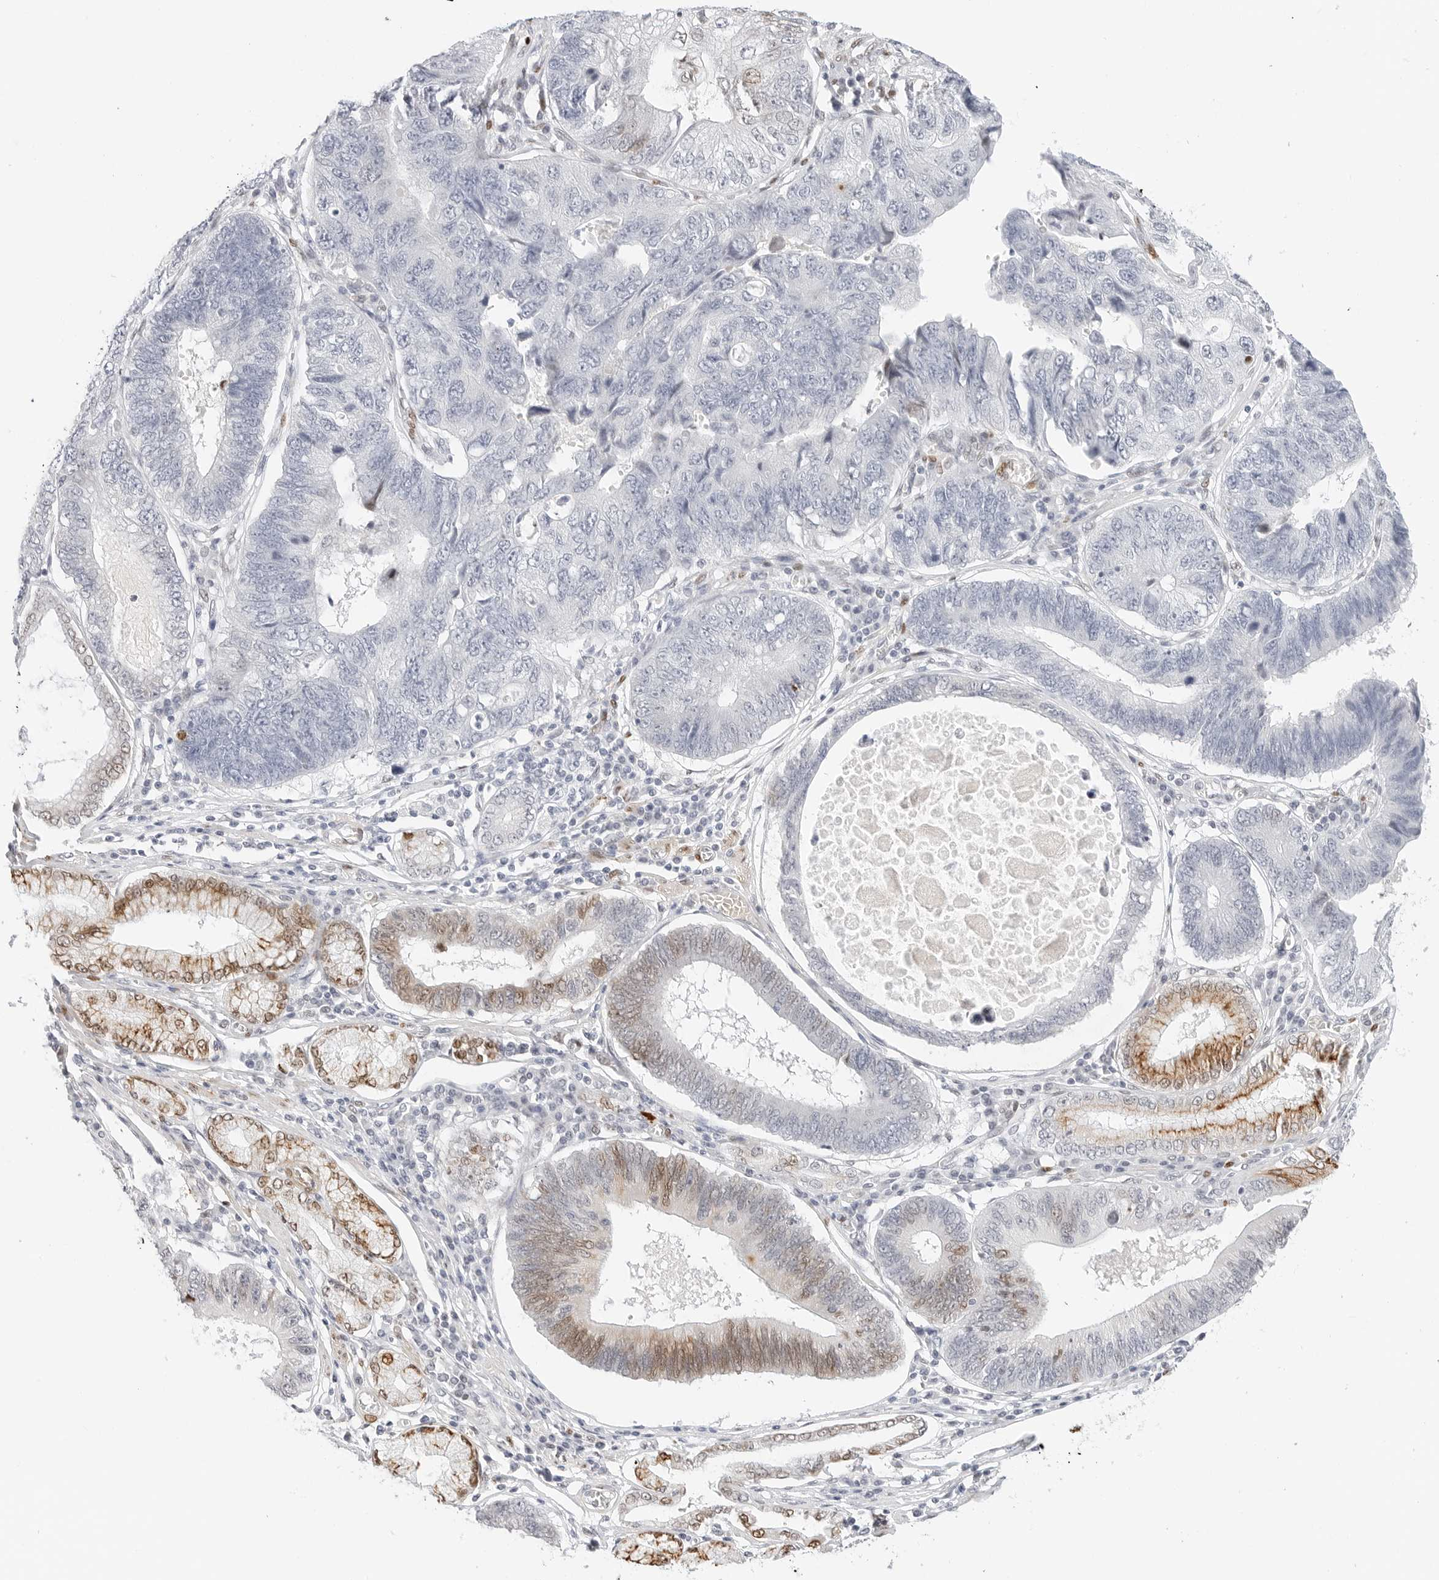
{"staining": {"intensity": "moderate", "quantity": "<25%", "location": "cytoplasmic/membranous,nuclear"}, "tissue": "stomach cancer", "cell_type": "Tumor cells", "image_type": "cancer", "snomed": [{"axis": "morphology", "description": "Adenocarcinoma, NOS"}, {"axis": "topography", "description": "Stomach"}], "caption": "Approximately <25% of tumor cells in stomach cancer demonstrate moderate cytoplasmic/membranous and nuclear protein positivity as visualized by brown immunohistochemical staining.", "gene": "SPIDR", "patient": {"sex": "male", "age": 59}}